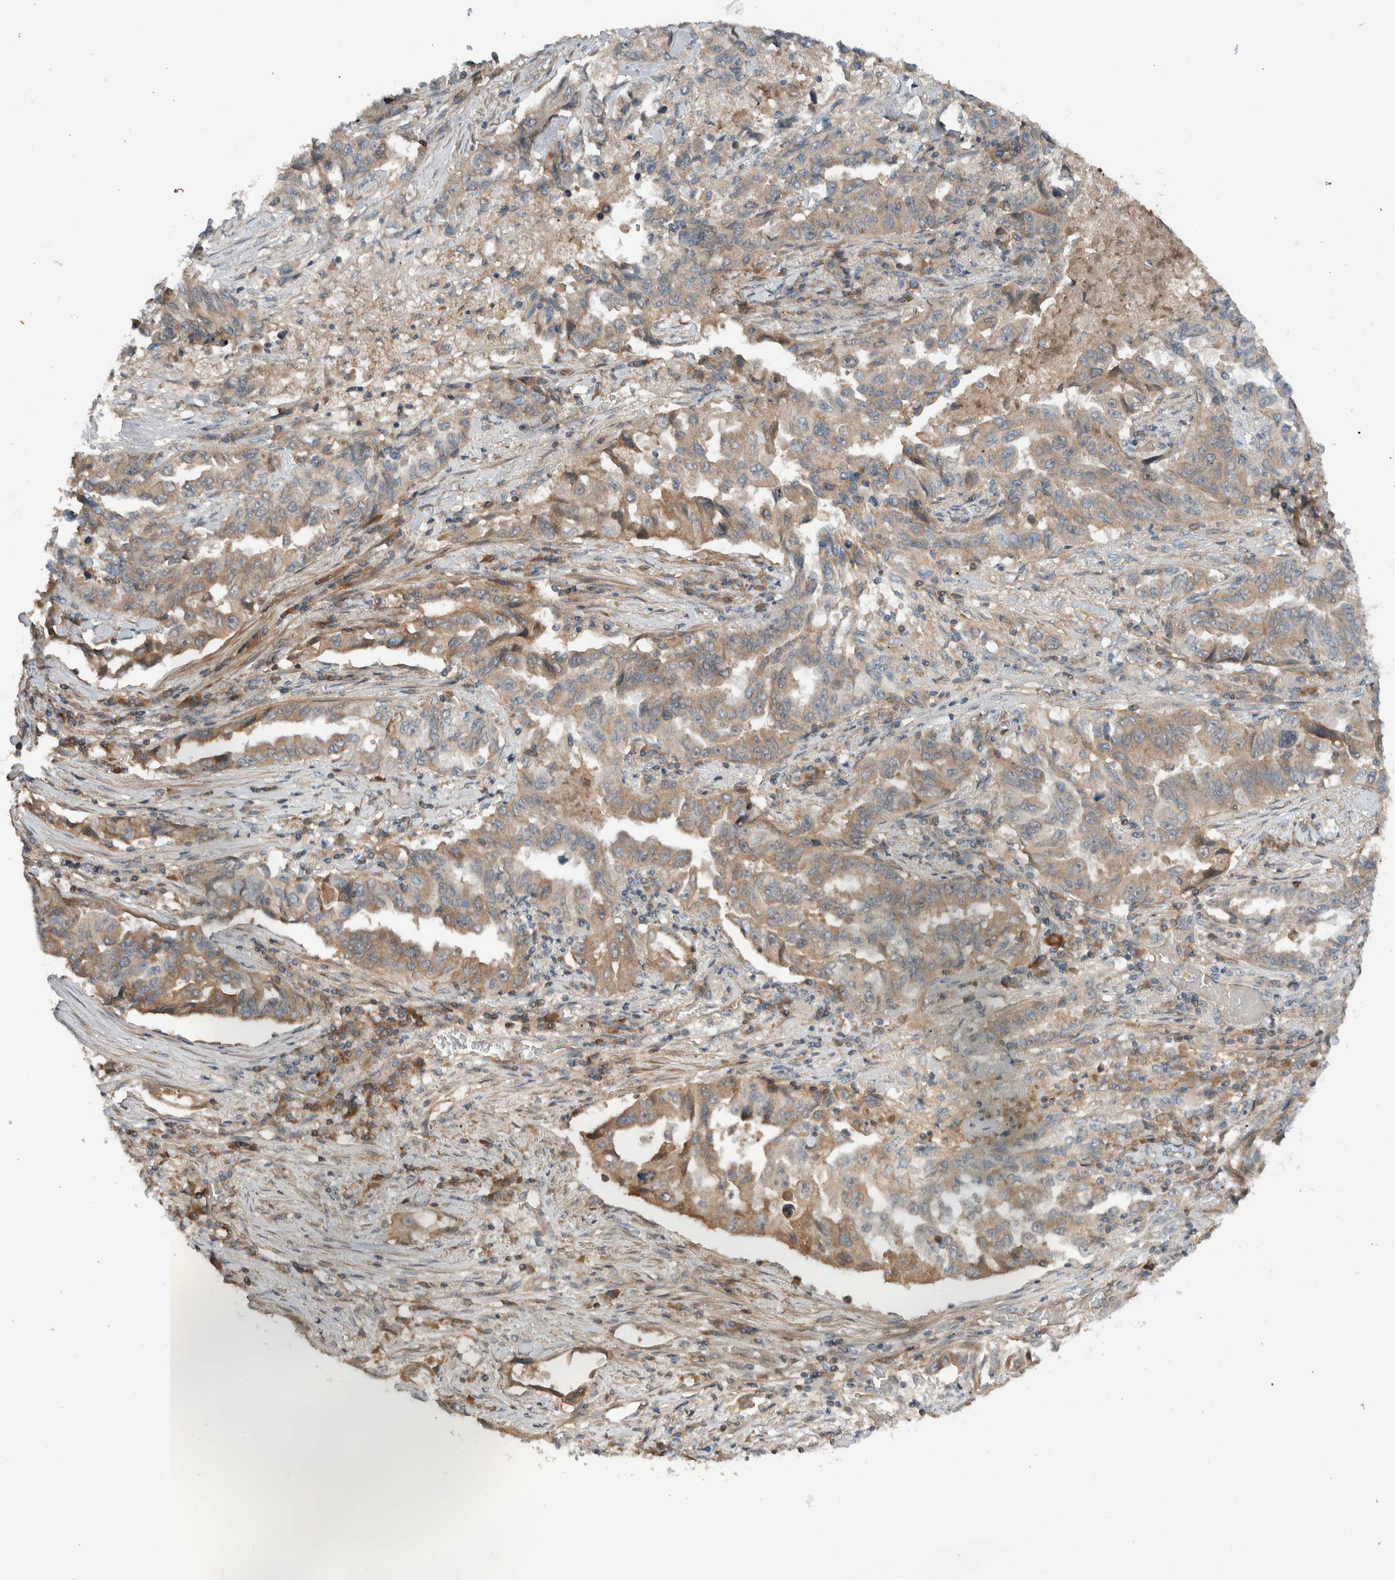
{"staining": {"intensity": "weak", "quantity": ">75%", "location": "cytoplasmic/membranous"}, "tissue": "lung cancer", "cell_type": "Tumor cells", "image_type": "cancer", "snomed": [{"axis": "morphology", "description": "Adenocarcinoma, NOS"}, {"axis": "topography", "description": "Lung"}], "caption": "Lung cancer tissue reveals weak cytoplasmic/membranous expression in about >75% of tumor cells, visualized by immunohistochemistry.", "gene": "ARMC7", "patient": {"sex": "female", "age": 51}}